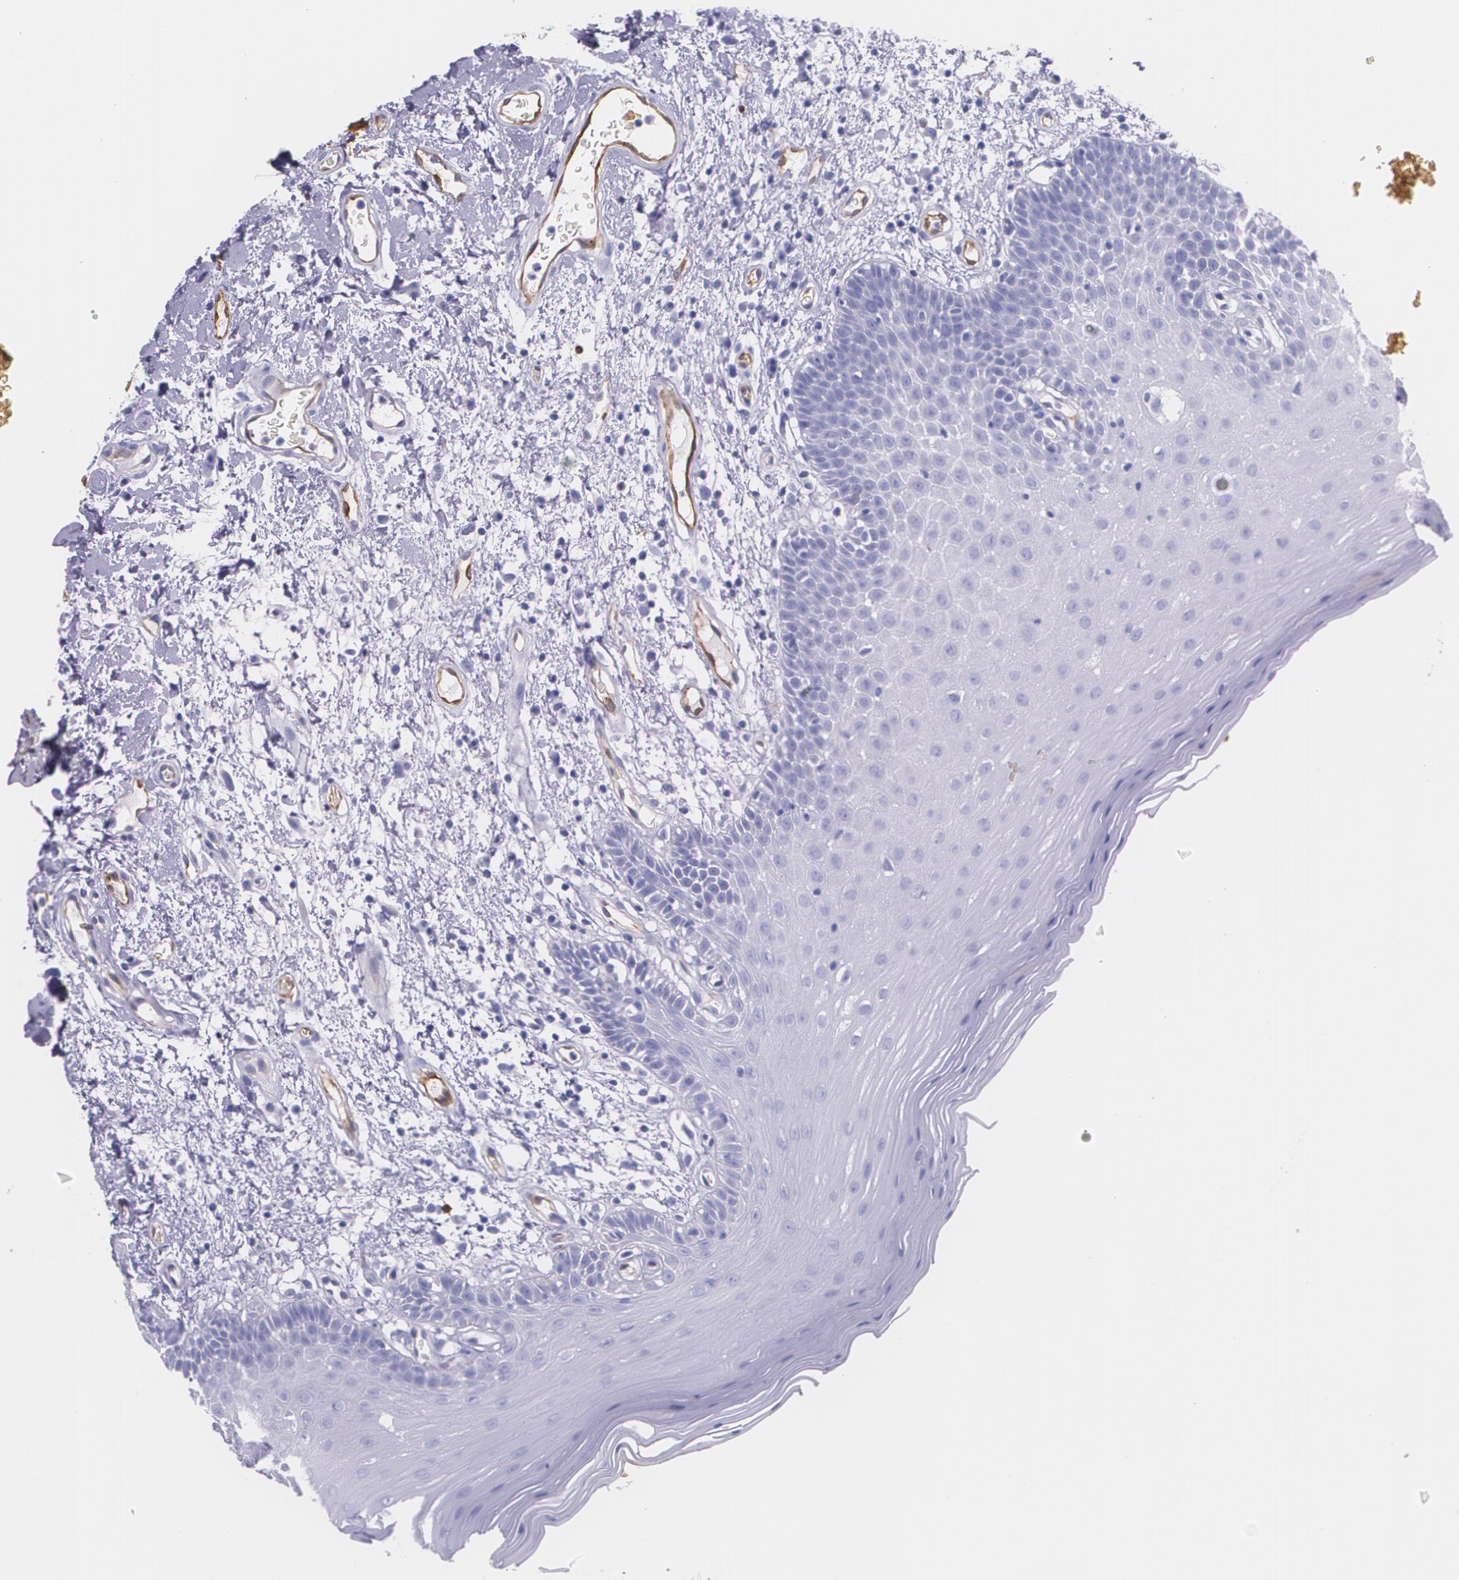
{"staining": {"intensity": "negative", "quantity": "none", "location": "none"}, "tissue": "oral mucosa", "cell_type": "Squamous epithelial cells", "image_type": "normal", "snomed": [{"axis": "morphology", "description": "Normal tissue, NOS"}, {"axis": "morphology", "description": "Squamous cell carcinoma, NOS"}, {"axis": "topography", "description": "Skeletal muscle"}, {"axis": "topography", "description": "Oral tissue"}, {"axis": "topography", "description": "Head-Neck"}], "caption": "Squamous epithelial cells show no significant positivity in normal oral mucosa. (DAB (3,3'-diaminobenzidine) immunohistochemistry, high magnification).", "gene": "MMP2", "patient": {"sex": "male", "age": 71}}